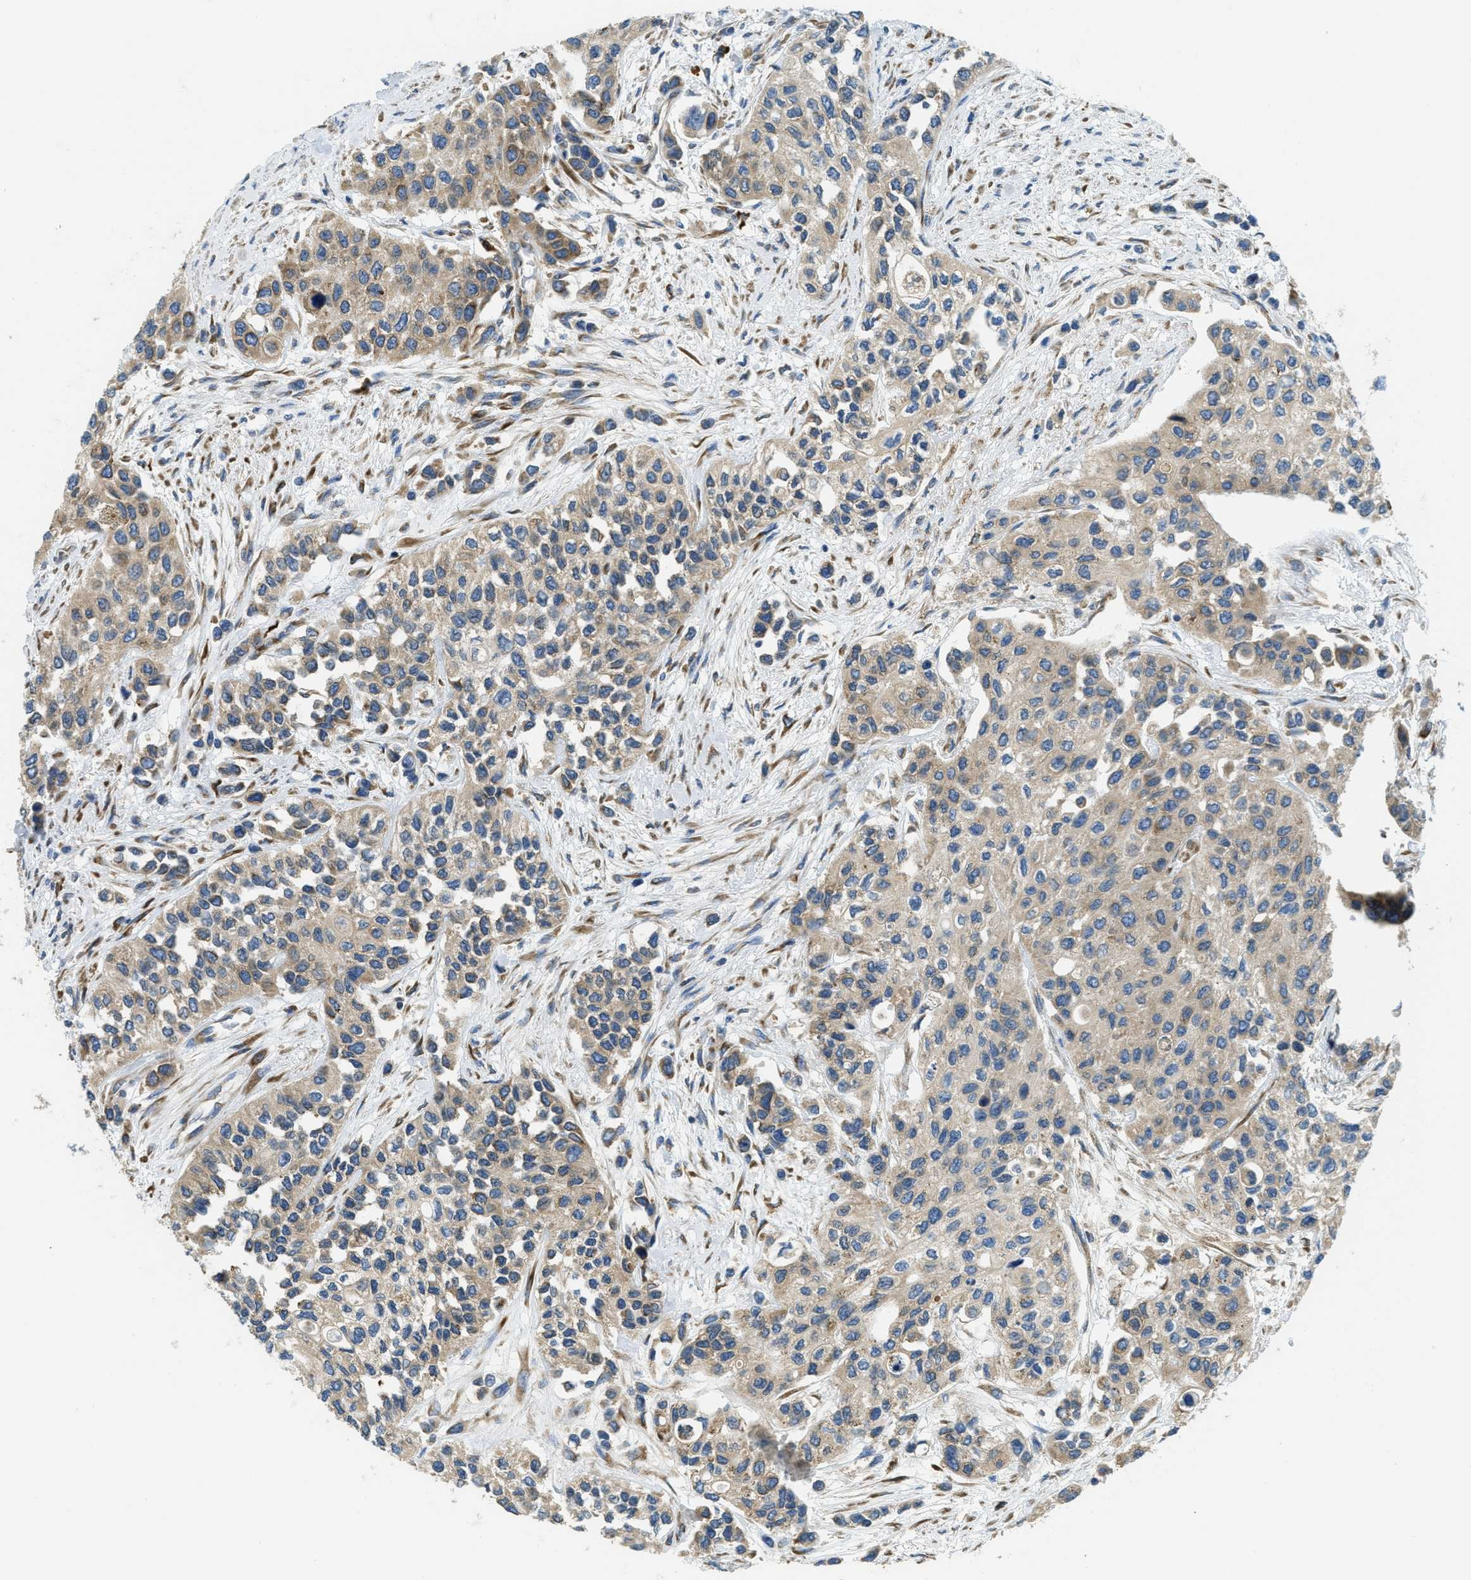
{"staining": {"intensity": "weak", "quantity": ">75%", "location": "cytoplasmic/membranous"}, "tissue": "urothelial cancer", "cell_type": "Tumor cells", "image_type": "cancer", "snomed": [{"axis": "morphology", "description": "Urothelial carcinoma, High grade"}, {"axis": "topography", "description": "Urinary bladder"}], "caption": "Protein expression analysis of urothelial carcinoma (high-grade) exhibits weak cytoplasmic/membranous staining in approximately >75% of tumor cells.", "gene": "SSR1", "patient": {"sex": "female", "age": 56}}